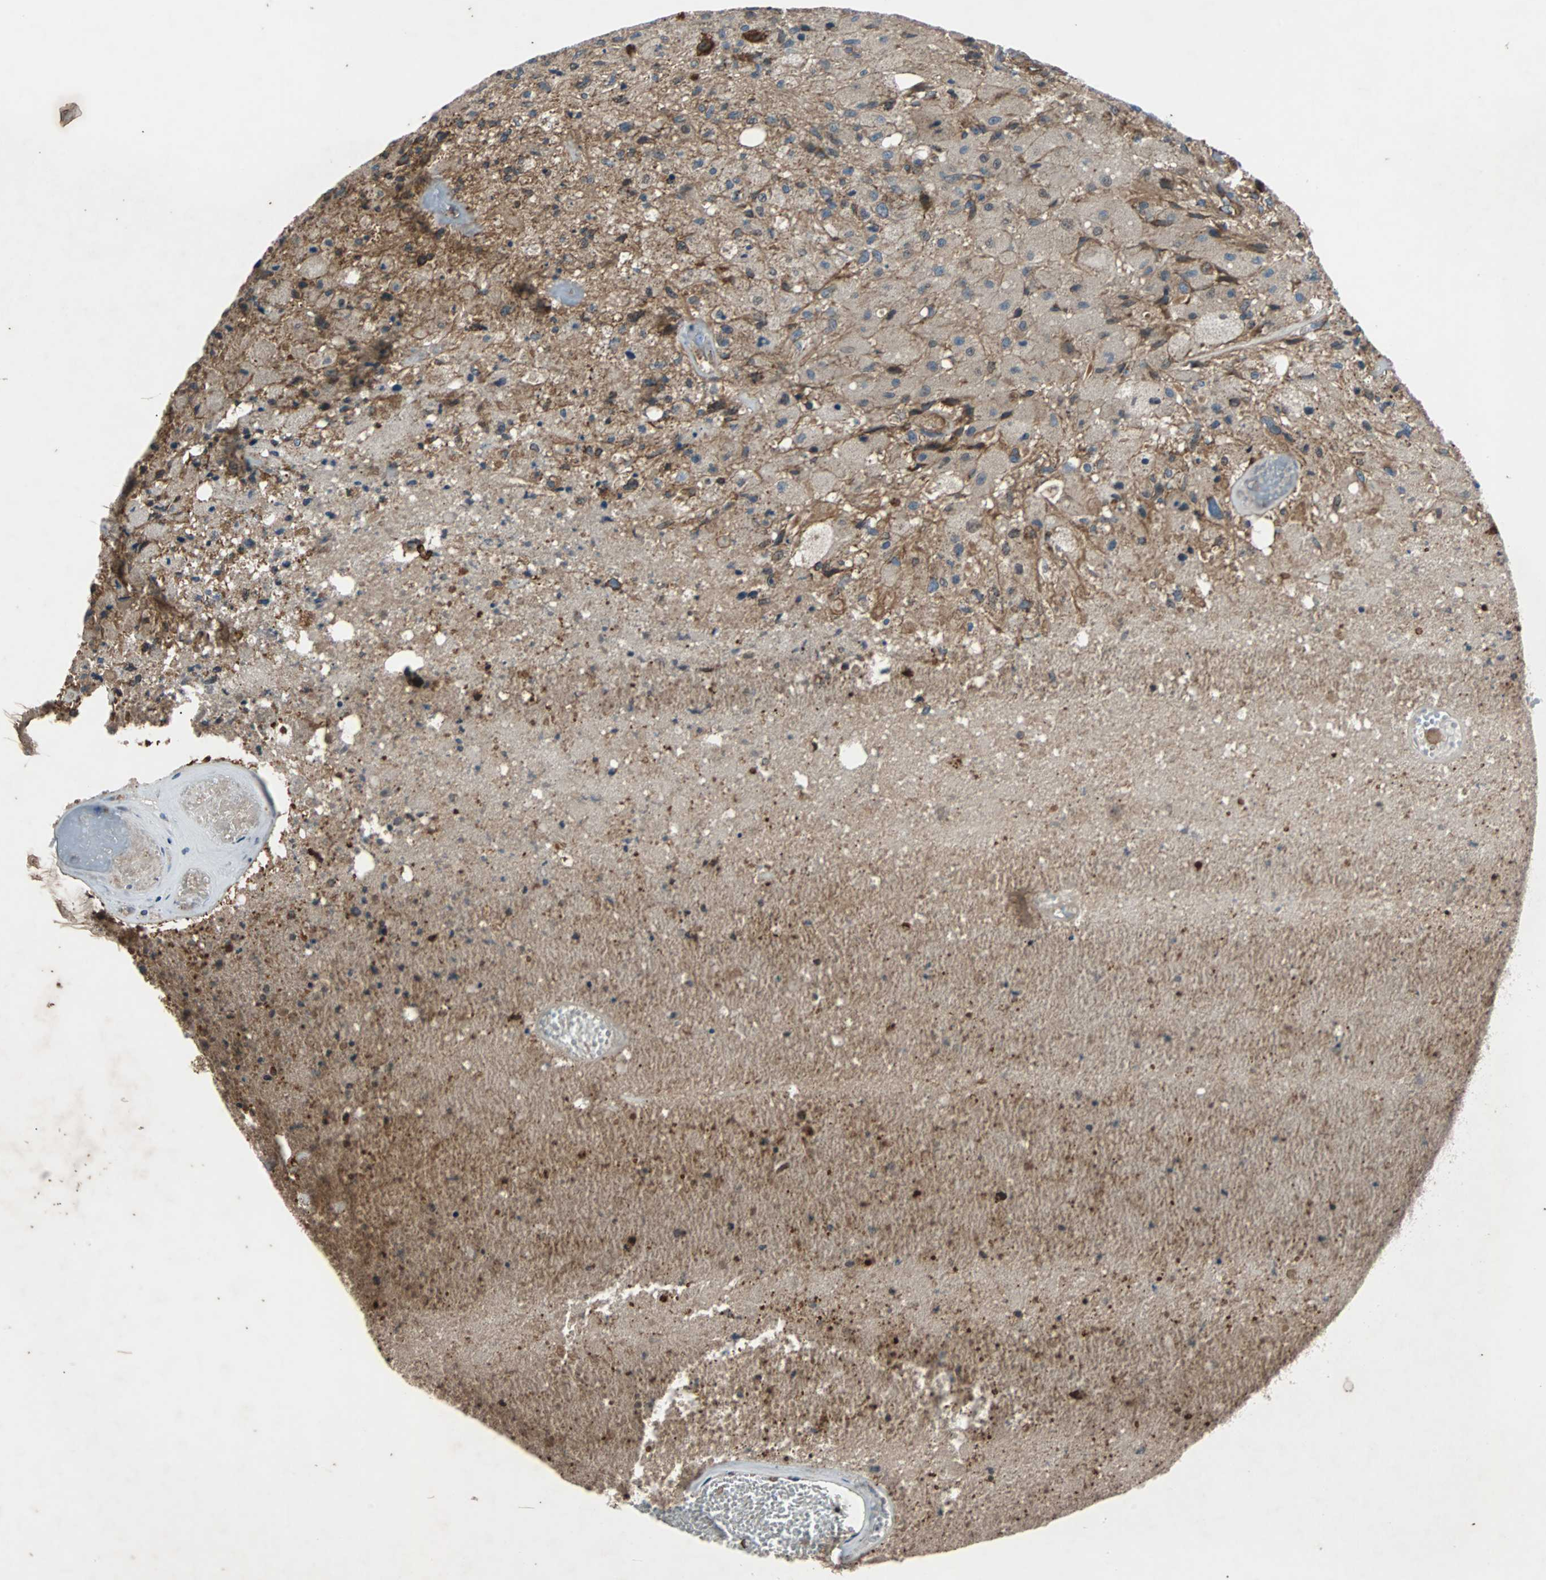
{"staining": {"intensity": "weak", "quantity": ">75%", "location": "cytoplasmic/membranous"}, "tissue": "glioma", "cell_type": "Tumor cells", "image_type": "cancer", "snomed": [{"axis": "morphology", "description": "Normal tissue, NOS"}, {"axis": "morphology", "description": "Glioma, malignant, High grade"}, {"axis": "topography", "description": "Cerebral cortex"}], "caption": "Immunohistochemistry micrograph of neoplastic tissue: human malignant high-grade glioma stained using immunohistochemistry shows low levels of weak protein expression localized specifically in the cytoplasmic/membranous of tumor cells, appearing as a cytoplasmic/membranous brown color.", "gene": "ACTR3", "patient": {"sex": "male", "age": 77}}